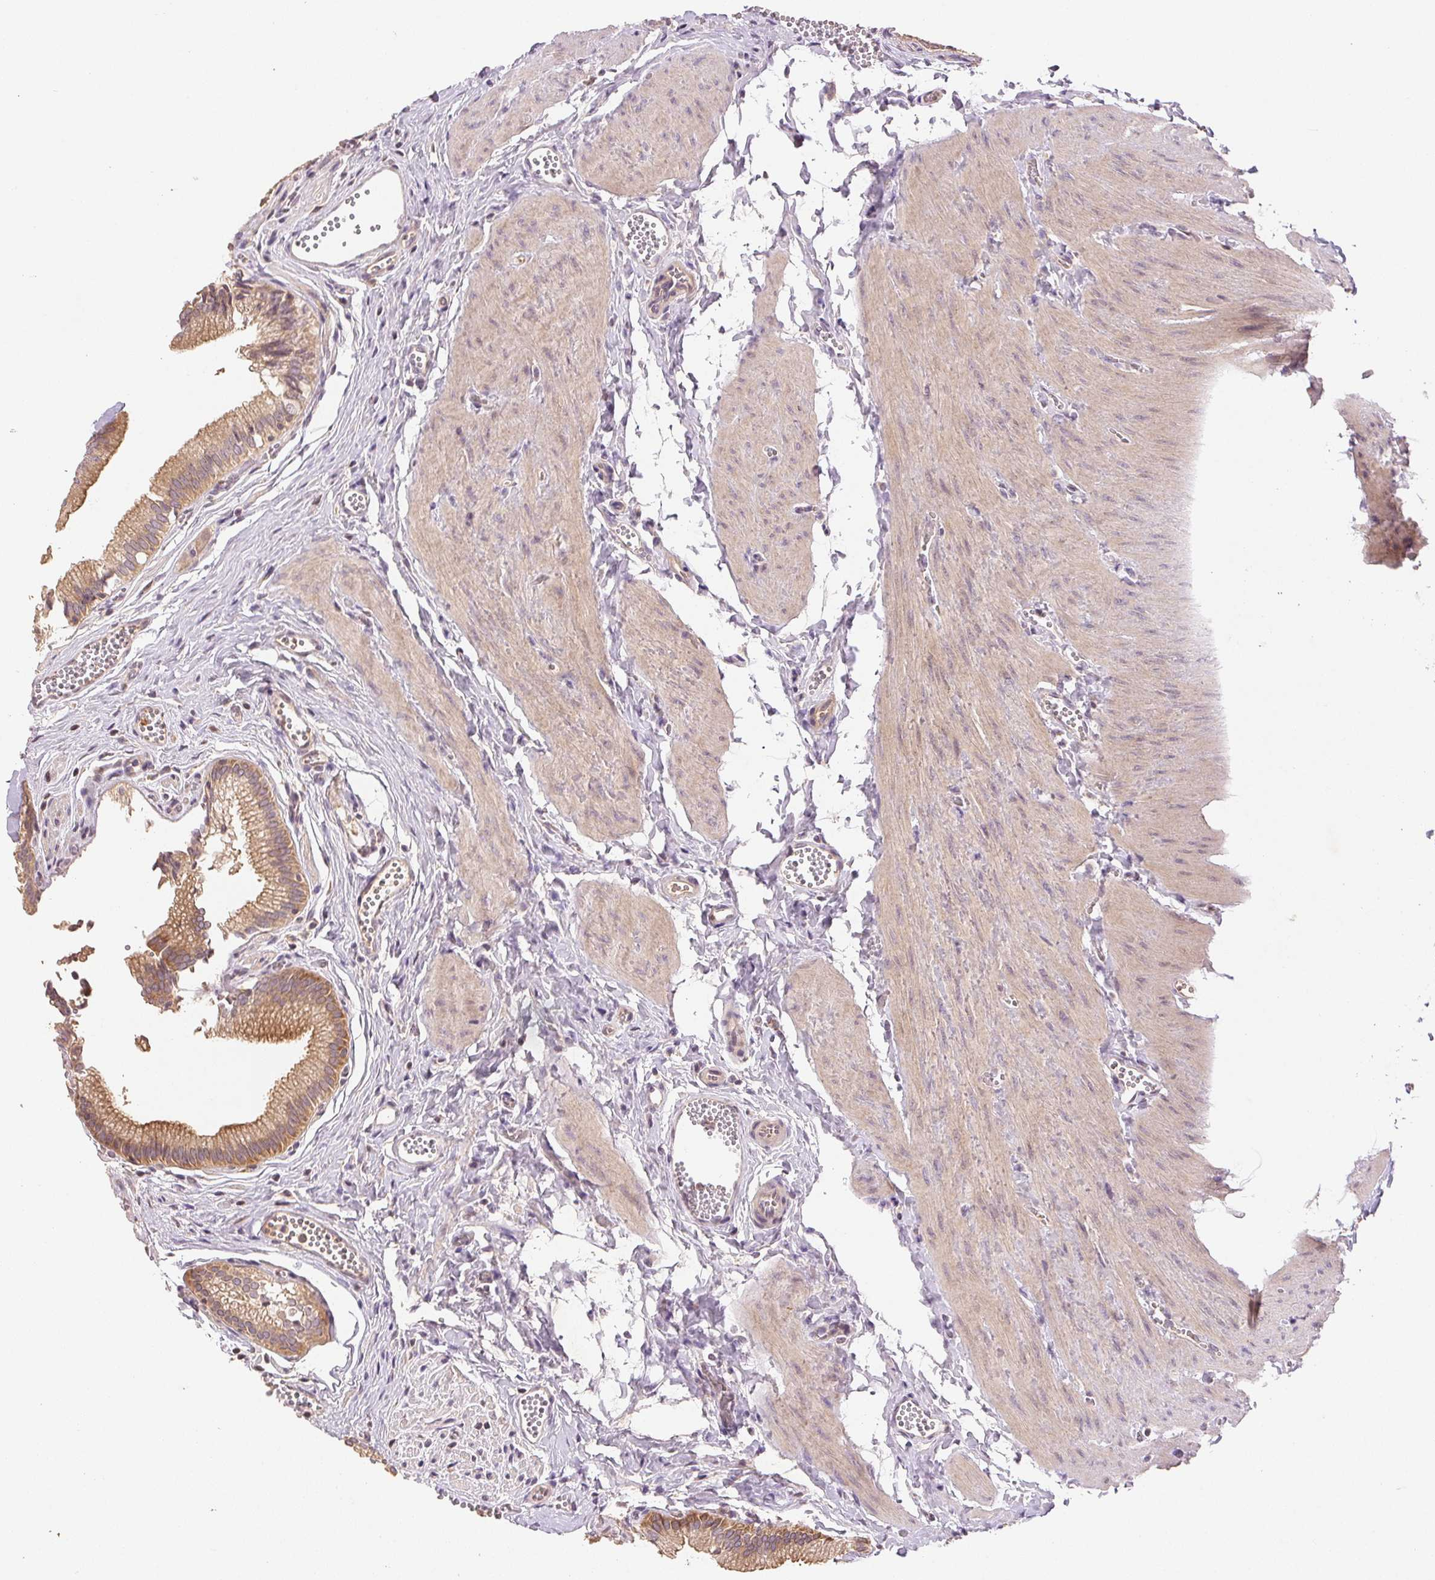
{"staining": {"intensity": "moderate", "quantity": ">75%", "location": "cytoplasmic/membranous"}, "tissue": "gallbladder", "cell_type": "Glandular cells", "image_type": "normal", "snomed": [{"axis": "morphology", "description": "Normal tissue, NOS"}, {"axis": "topography", "description": "Gallbladder"}, {"axis": "topography", "description": "Peripheral nerve tissue"}], "caption": "DAB (3,3'-diaminobenzidine) immunohistochemical staining of normal gallbladder shows moderate cytoplasmic/membranous protein expression in about >75% of glandular cells.", "gene": "YIF1B", "patient": {"sex": "male", "age": 17}}